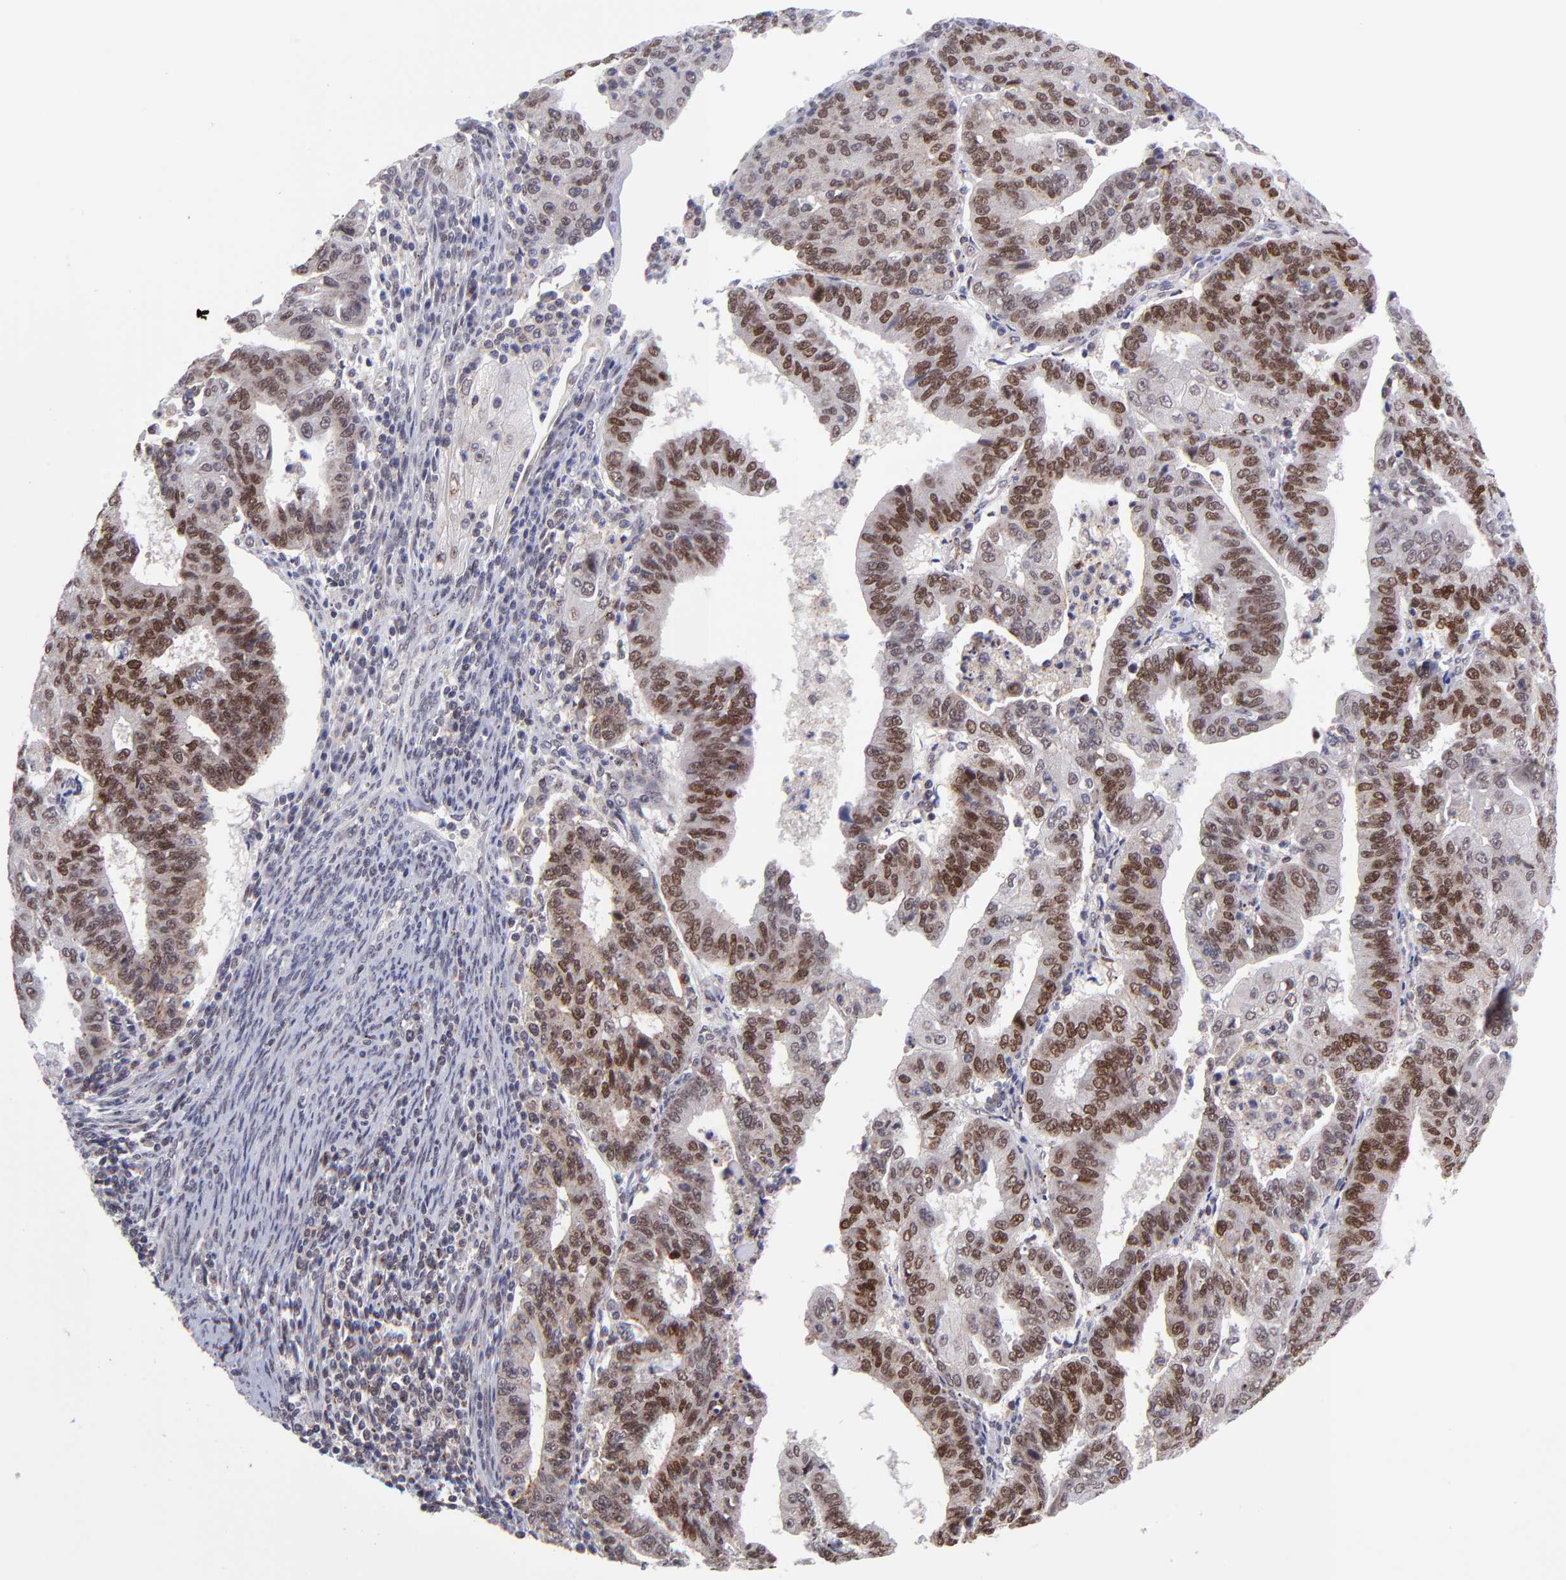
{"staining": {"intensity": "moderate", "quantity": ">75%", "location": "nuclear"}, "tissue": "endometrial cancer", "cell_type": "Tumor cells", "image_type": "cancer", "snomed": [{"axis": "morphology", "description": "Adenocarcinoma, NOS"}, {"axis": "topography", "description": "Endometrium"}], "caption": "Immunohistochemical staining of human endometrial cancer exhibits medium levels of moderate nuclear protein staining in approximately >75% of tumor cells. The staining was performed using DAB (3,3'-diaminobenzidine) to visualize the protein expression in brown, while the nuclei were stained in blue with hematoxylin (Magnification: 20x).", "gene": "SOX6", "patient": {"sex": "female", "age": 56}}